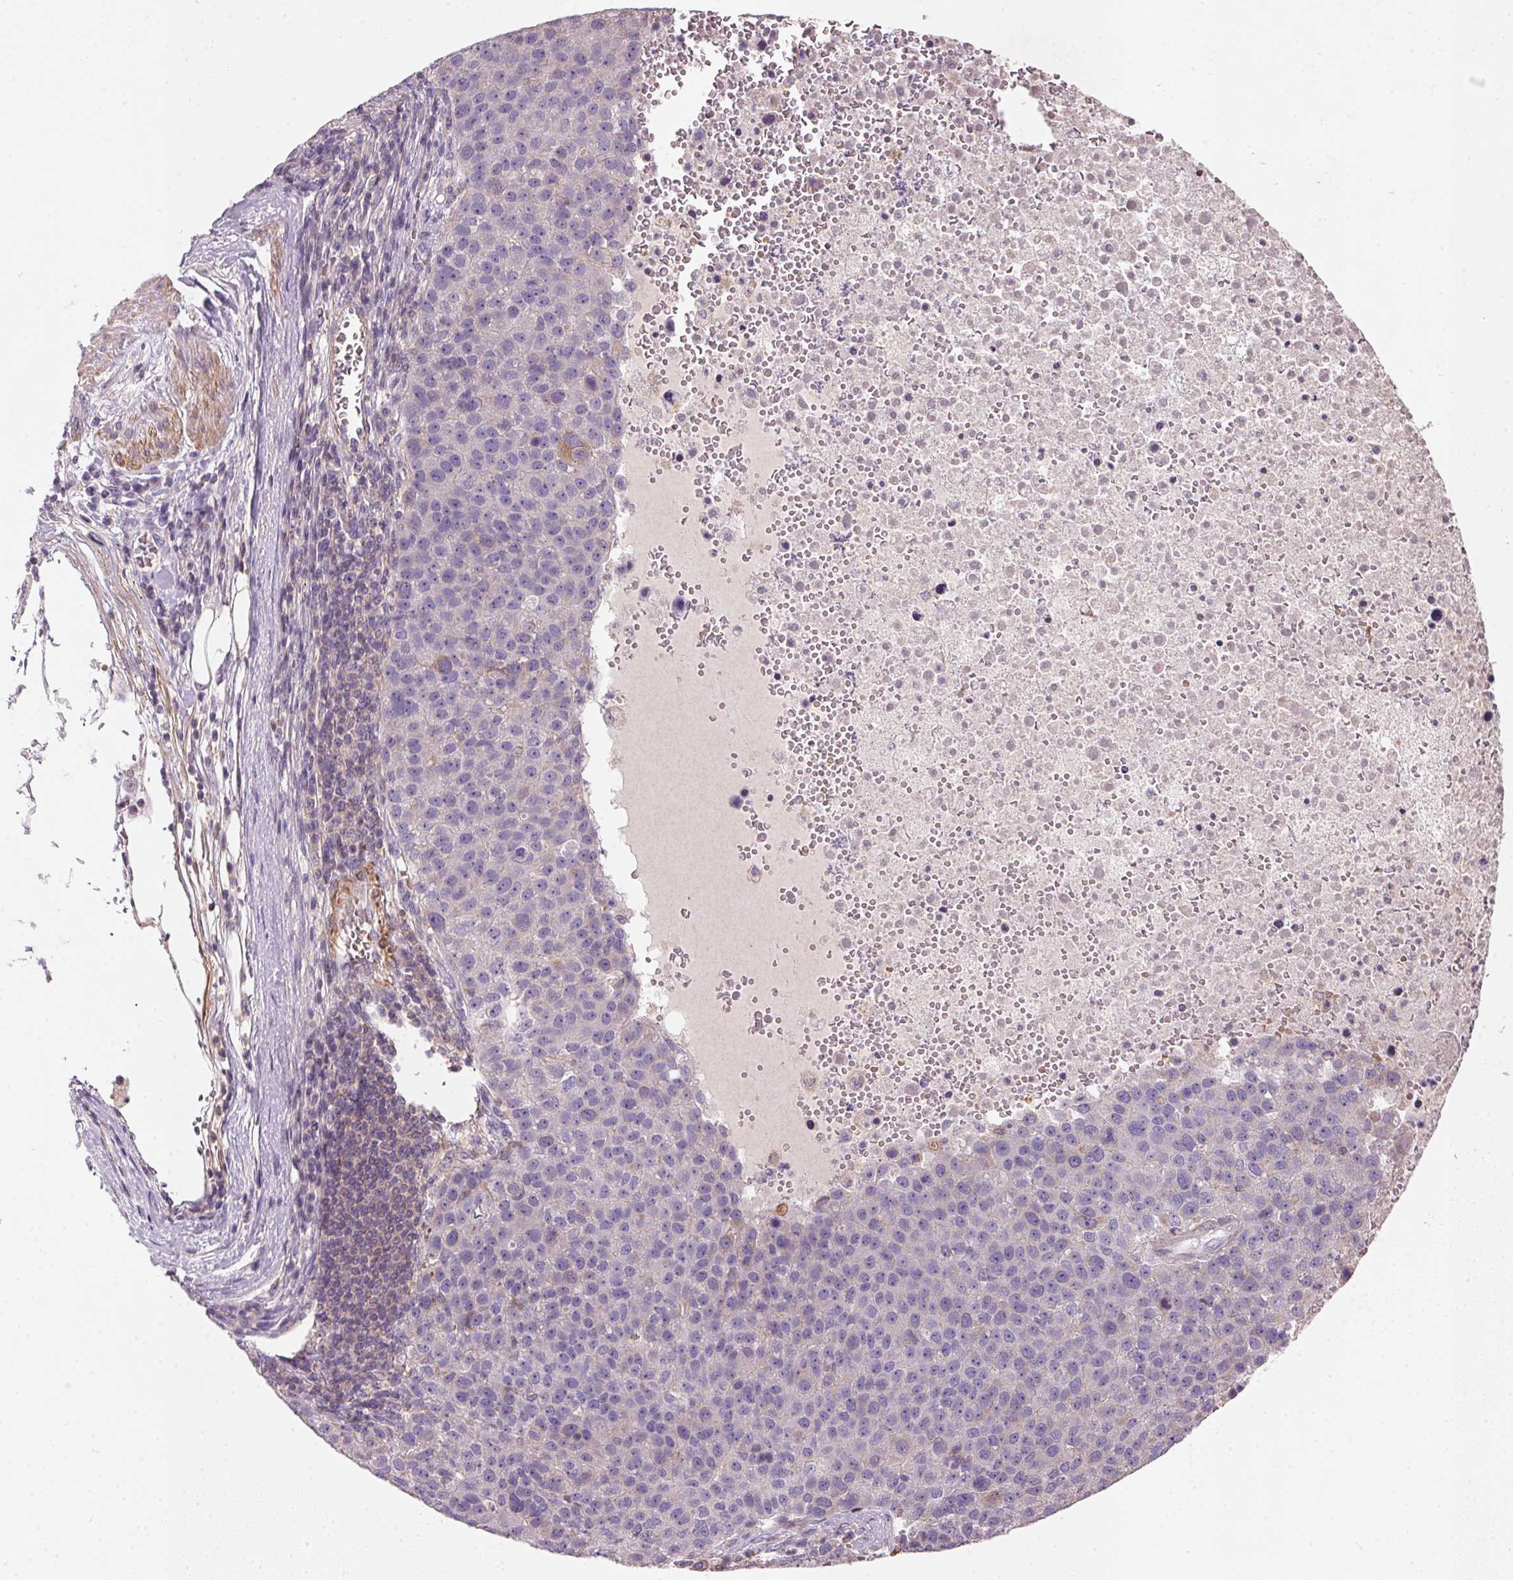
{"staining": {"intensity": "negative", "quantity": "none", "location": "none"}, "tissue": "pancreatic cancer", "cell_type": "Tumor cells", "image_type": "cancer", "snomed": [{"axis": "morphology", "description": "Adenocarcinoma, NOS"}, {"axis": "topography", "description": "Pancreas"}], "caption": "Immunohistochemistry (IHC) image of human pancreatic cancer (adenocarcinoma) stained for a protein (brown), which shows no positivity in tumor cells. Nuclei are stained in blue.", "gene": "KCNK15", "patient": {"sex": "female", "age": 61}}